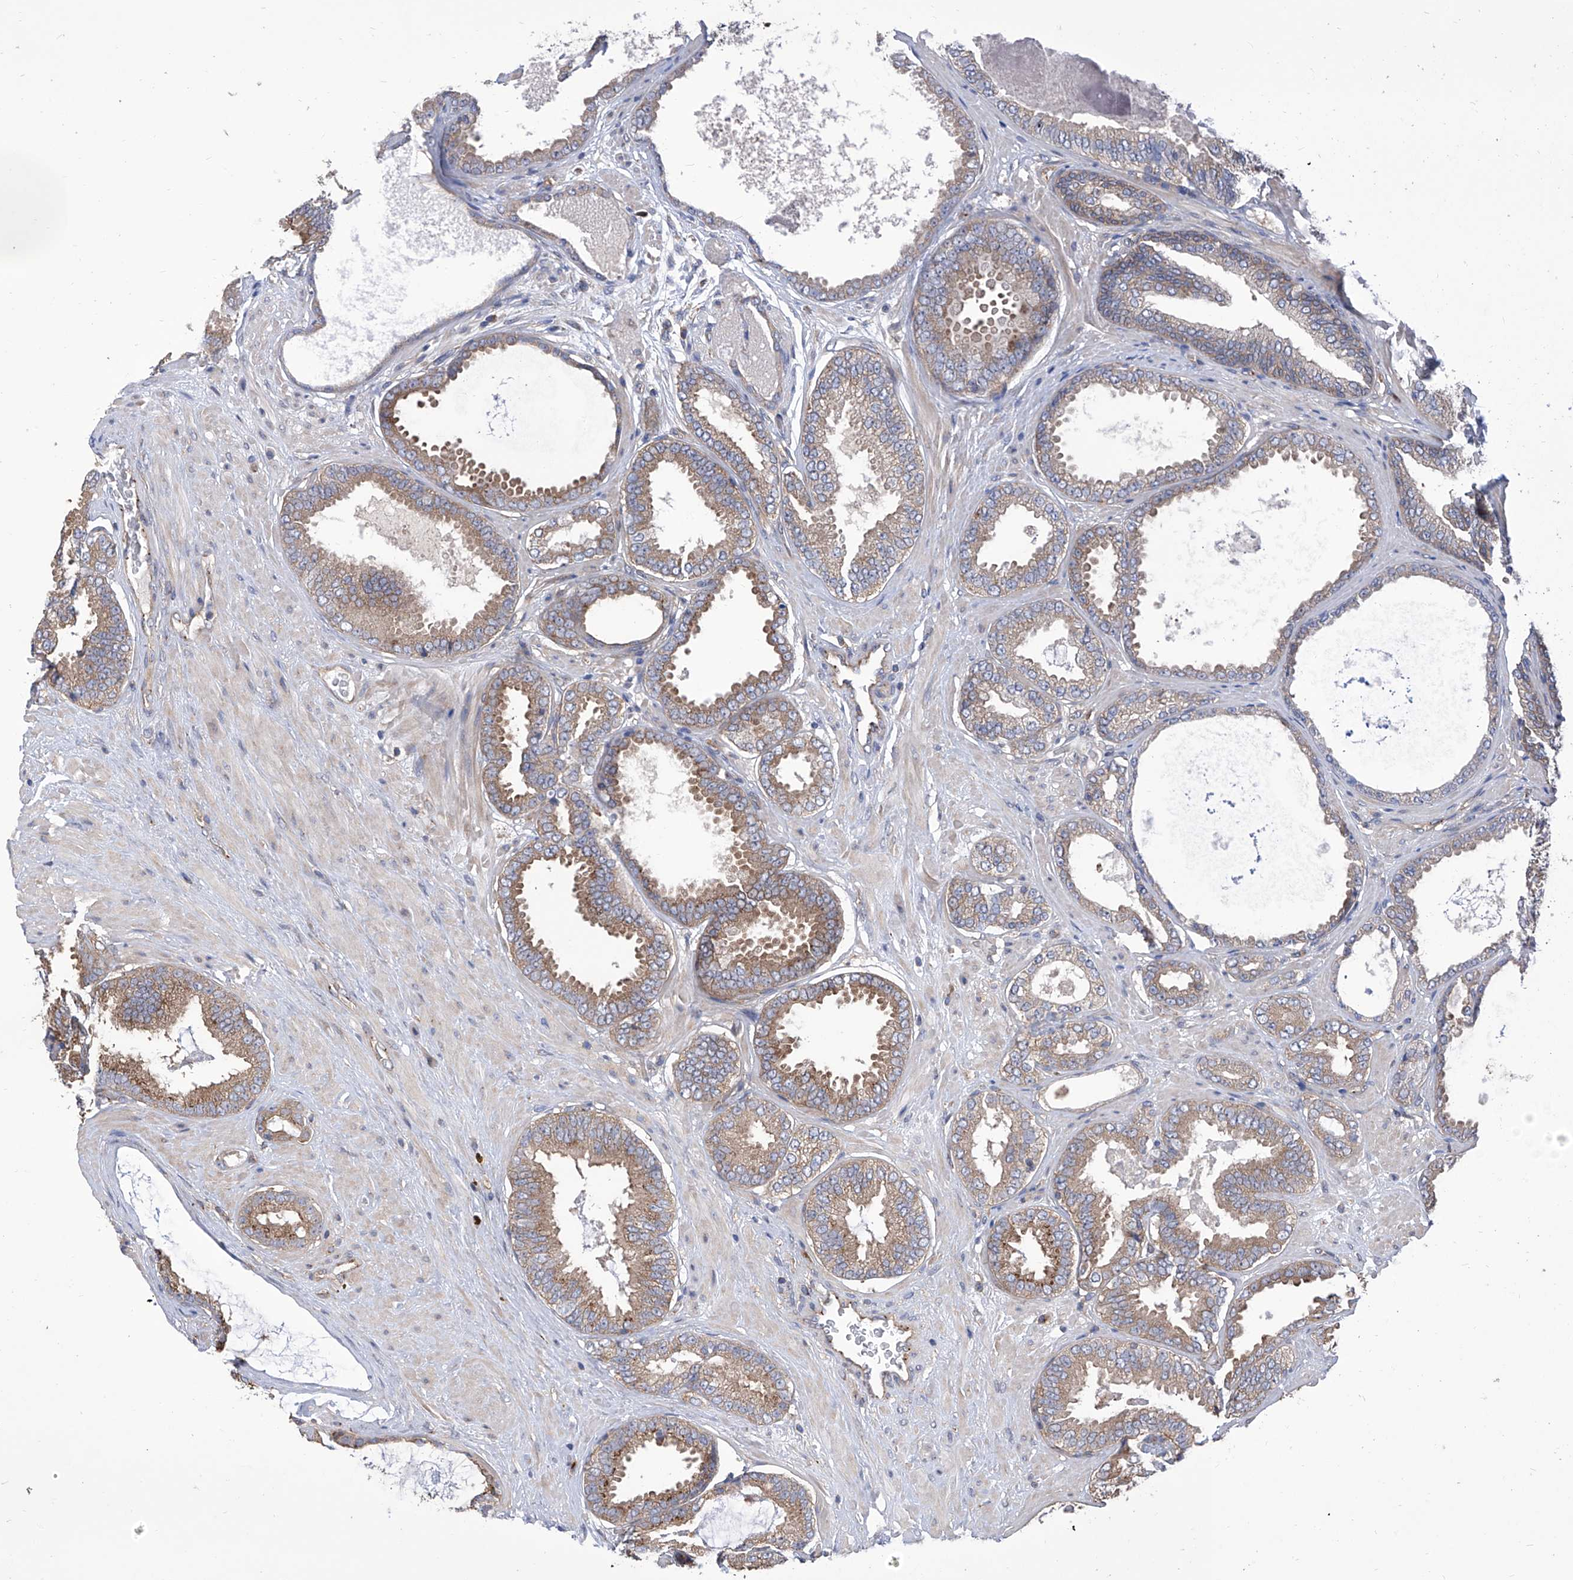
{"staining": {"intensity": "moderate", "quantity": ">75%", "location": "cytoplasmic/membranous"}, "tissue": "prostate cancer", "cell_type": "Tumor cells", "image_type": "cancer", "snomed": [{"axis": "morphology", "description": "Adenocarcinoma, Low grade"}, {"axis": "topography", "description": "Prostate"}], "caption": "Tumor cells reveal moderate cytoplasmic/membranous expression in about >75% of cells in prostate low-grade adenocarcinoma. (IHC, brightfield microscopy, high magnification).", "gene": "TJAP1", "patient": {"sex": "male", "age": 71}}